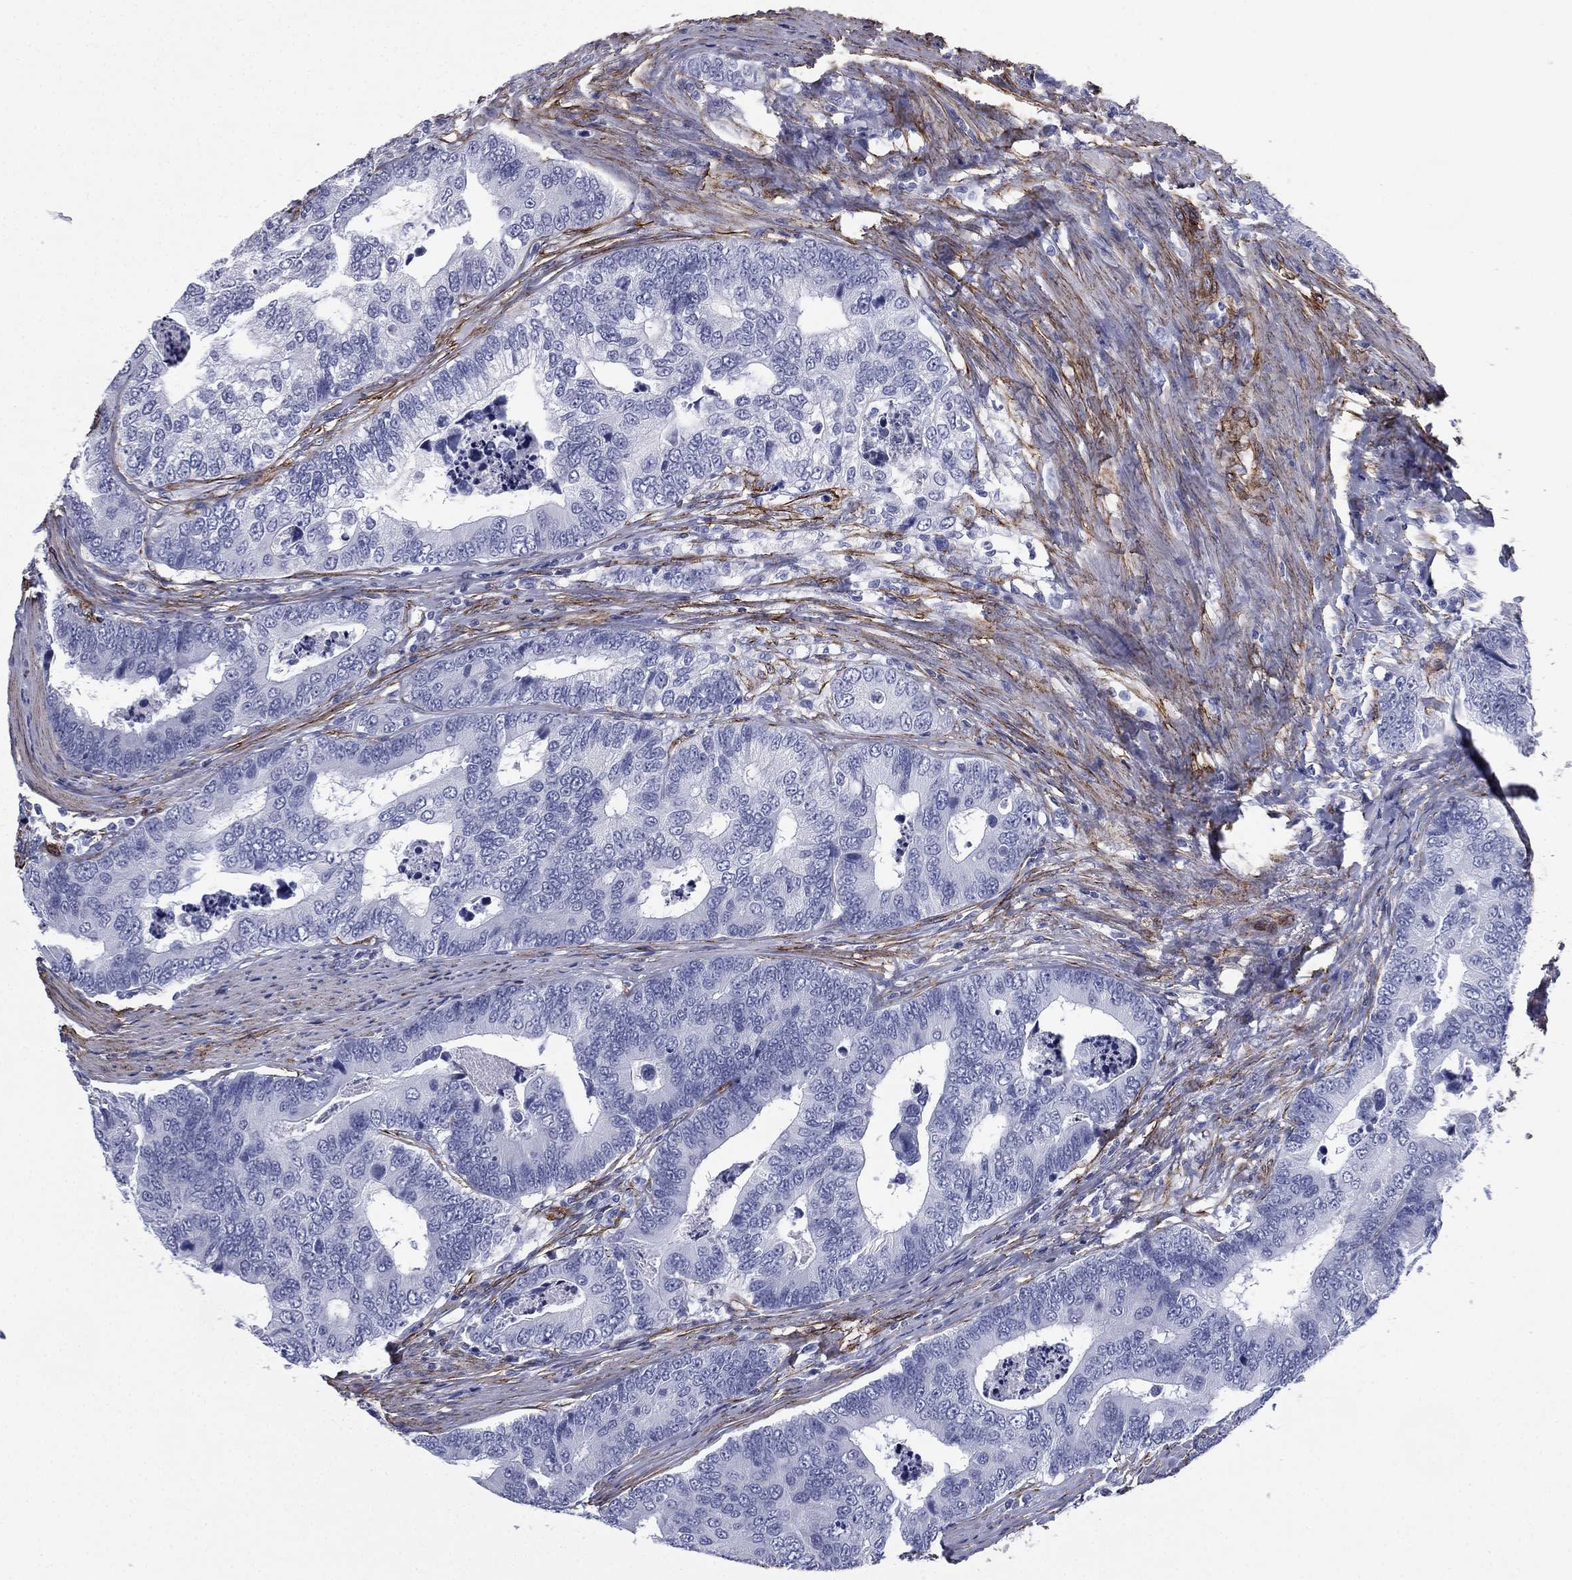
{"staining": {"intensity": "negative", "quantity": "none", "location": "none"}, "tissue": "colorectal cancer", "cell_type": "Tumor cells", "image_type": "cancer", "snomed": [{"axis": "morphology", "description": "Adenocarcinoma, NOS"}, {"axis": "topography", "description": "Colon"}], "caption": "Photomicrograph shows no significant protein expression in tumor cells of colorectal adenocarcinoma. (DAB (3,3'-diaminobenzidine) immunohistochemistry (IHC), high magnification).", "gene": "CAVIN3", "patient": {"sex": "female", "age": 72}}